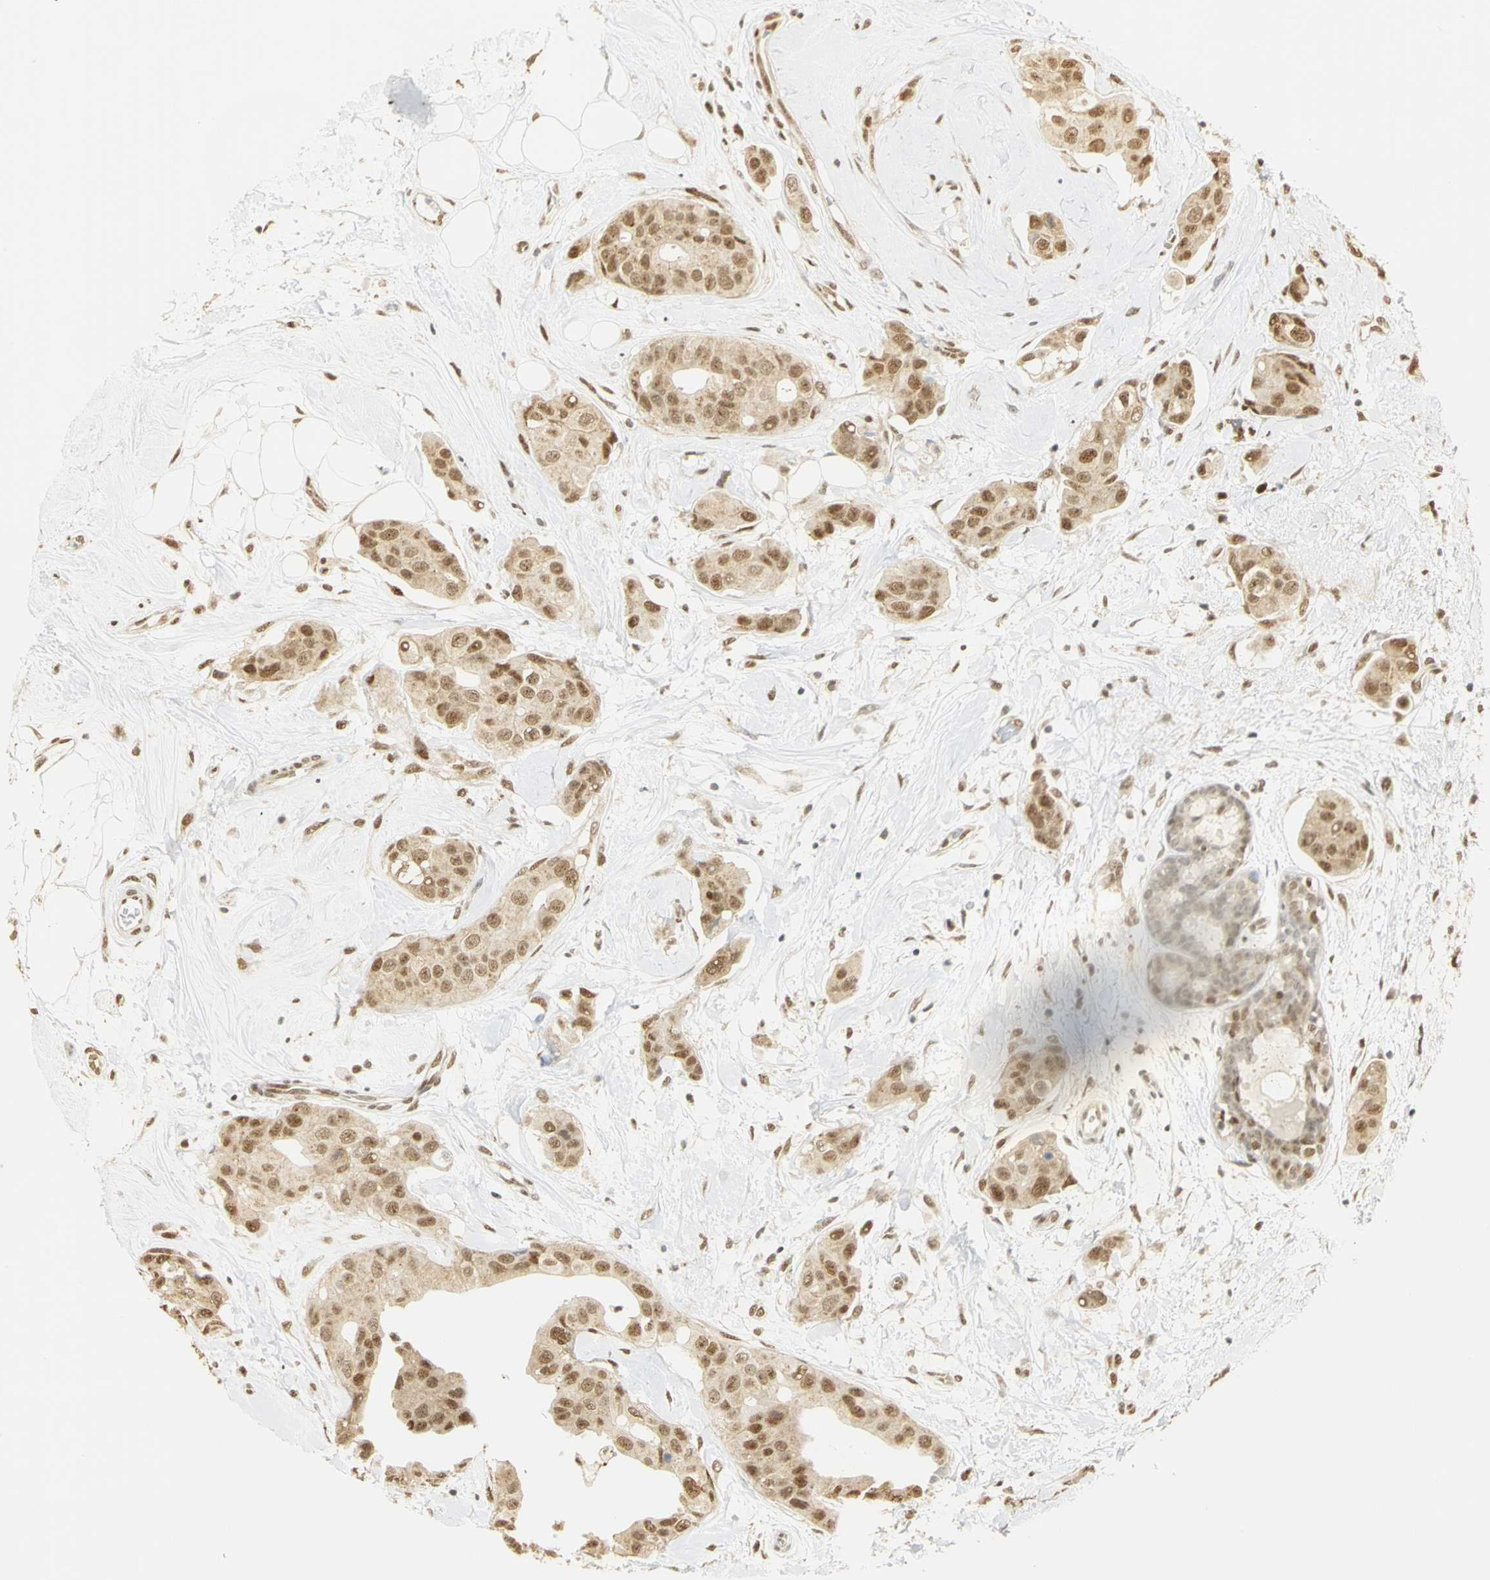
{"staining": {"intensity": "moderate", "quantity": ">75%", "location": "cytoplasmic/membranous,nuclear"}, "tissue": "breast cancer", "cell_type": "Tumor cells", "image_type": "cancer", "snomed": [{"axis": "morphology", "description": "Duct carcinoma"}, {"axis": "topography", "description": "Breast"}], "caption": "Immunohistochemistry (IHC) of breast cancer demonstrates medium levels of moderate cytoplasmic/membranous and nuclear expression in approximately >75% of tumor cells. Immunohistochemistry stains the protein of interest in brown and the nuclei are stained blue.", "gene": "DDX5", "patient": {"sex": "female", "age": 40}}